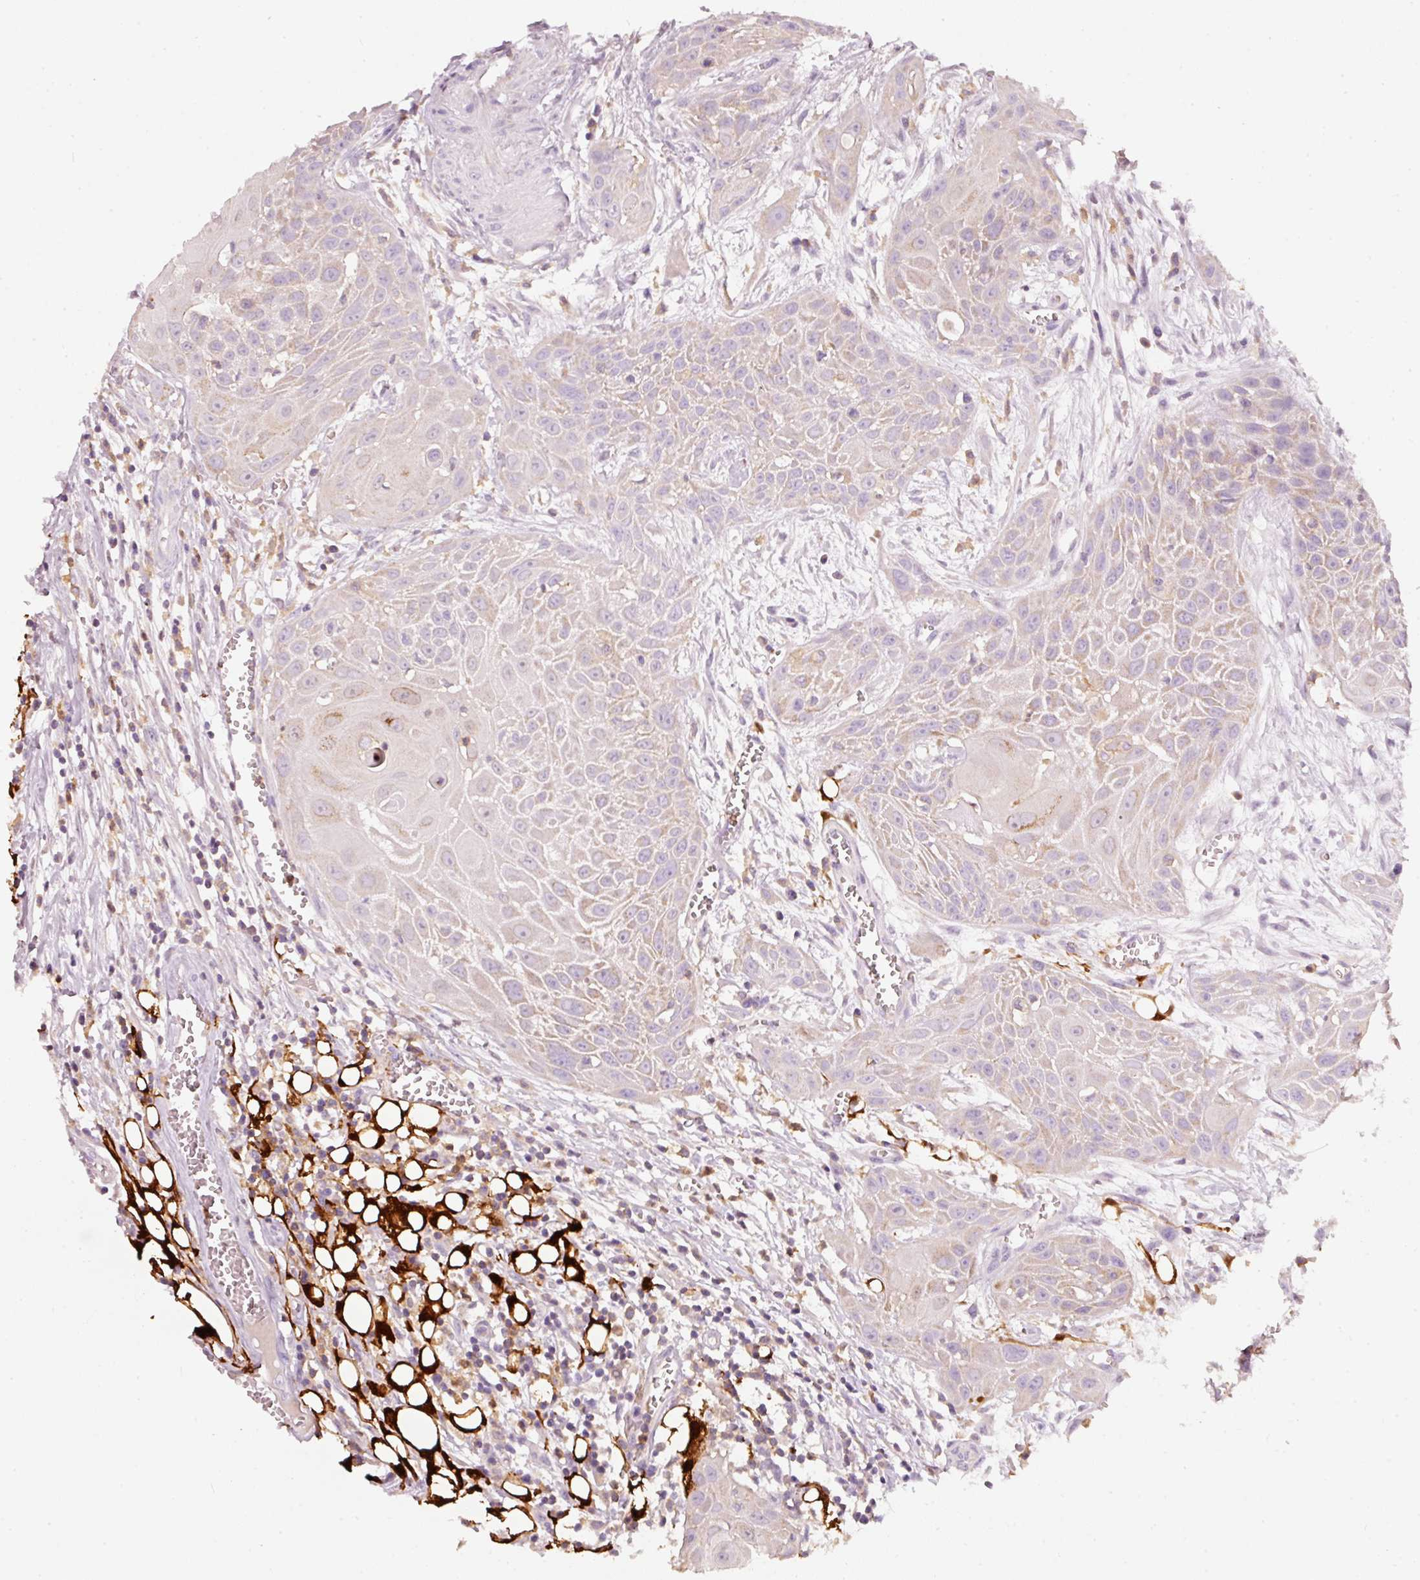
{"staining": {"intensity": "negative", "quantity": "none", "location": "none"}, "tissue": "head and neck cancer", "cell_type": "Tumor cells", "image_type": "cancer", "snomed": [{"axis": "morphology", "description": "Squamous cell carcinoma, NOS"}, {"axis": "topography", "description": "Lymph node"}, {"axis": "topography", "description": "Salivary gland"}, {"axis": "topography", "description": "Head-Neck"}], "caption": "A histopathology image of head and neck squamous cell carcinoma stained for a protein displays no brown staining in tumor cells. Nuclei are stained in blue.", "gene": "IQGAP2", "patient": {"sex": "female", "age": 74}}